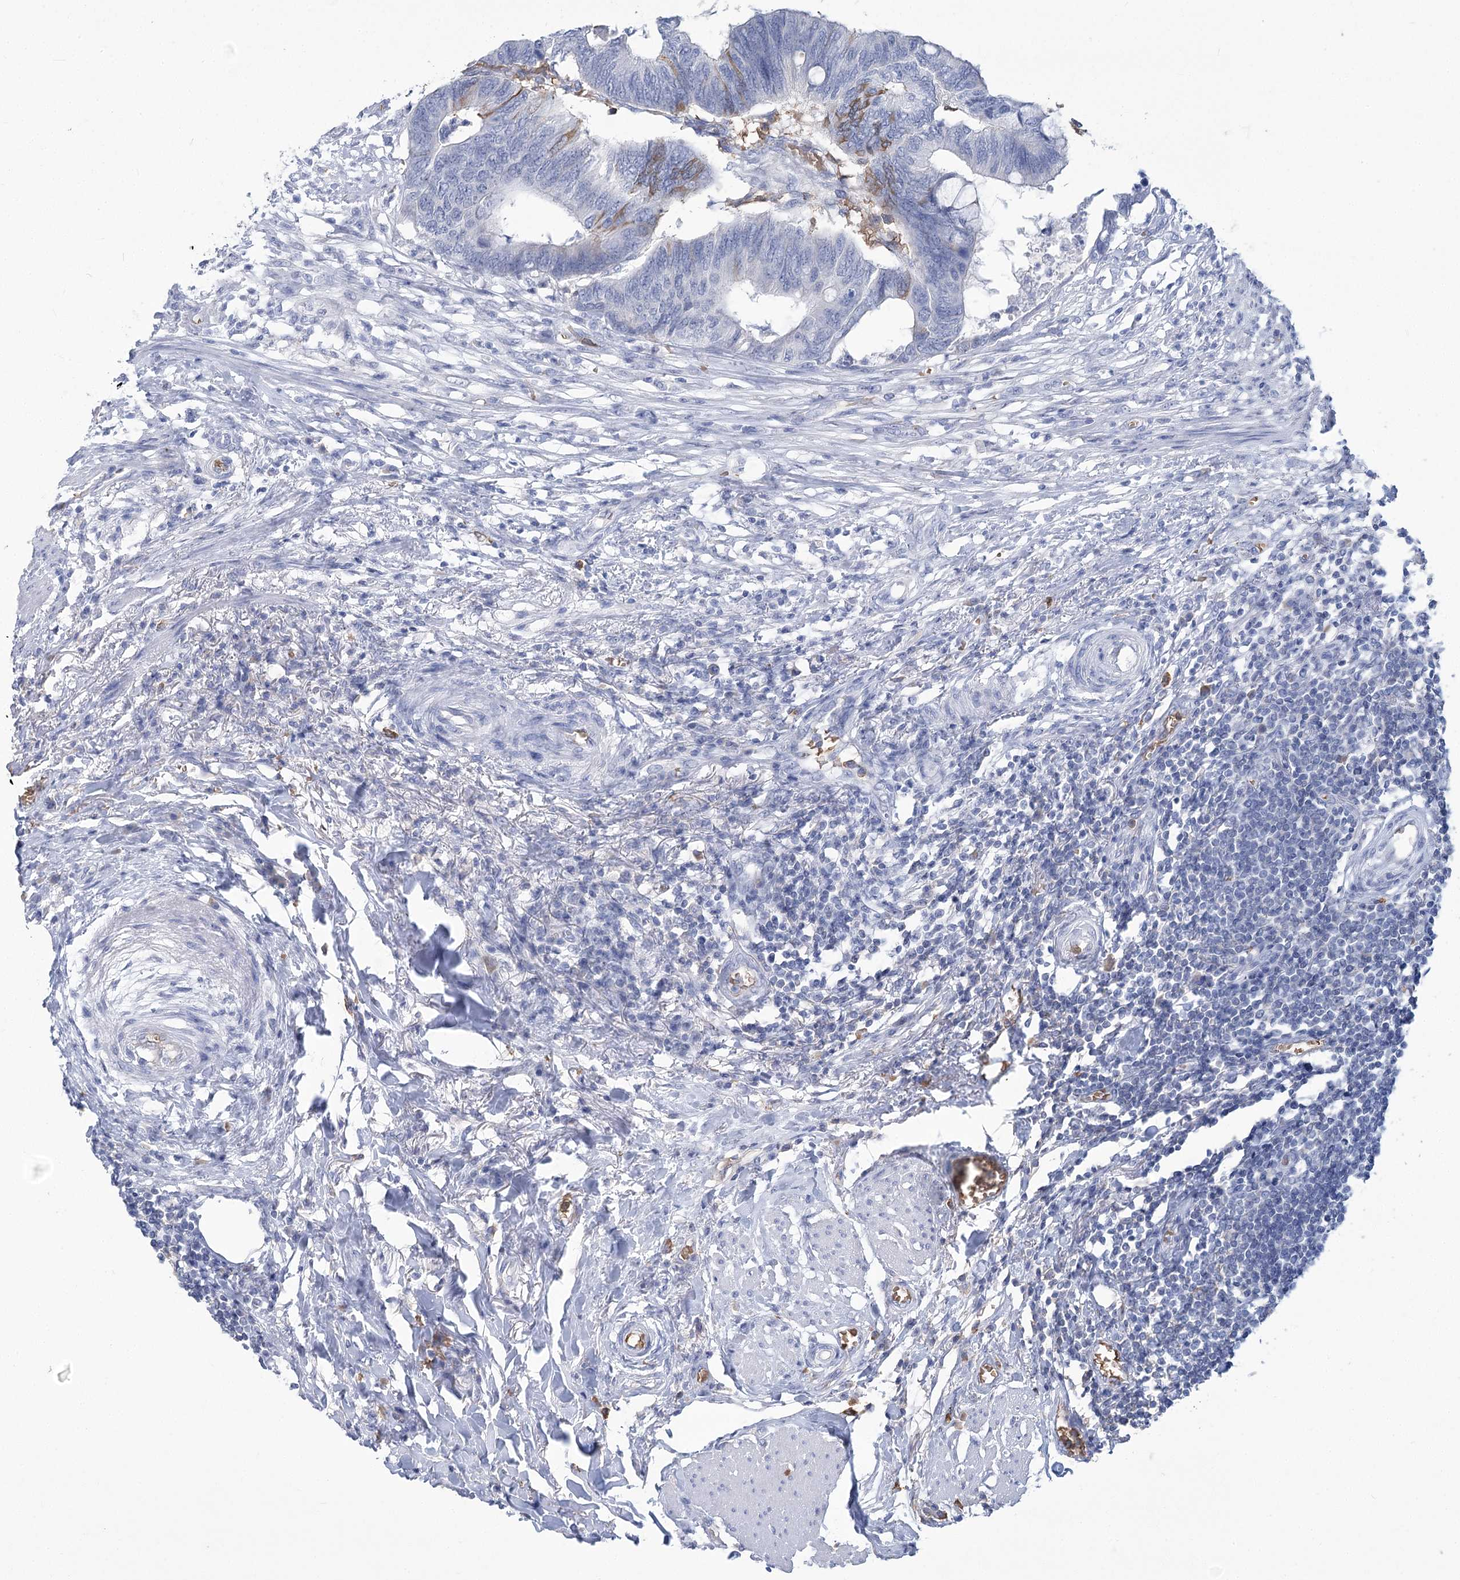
{"staining": {"intensity": "weak", "quantity": "<25%", "location": "cytoplasmic/membranous"}, "tissue": "colorectal cancer", "cell_type": "Tumor cells", "image_type": "cancer", "snomed": [{"axis": "morphology", "description": "Normal tissue, NOS"}, {"axis": "morphology", "description": "Adenocarcinoma, NOS"}, {"axis": "topography", "description": "Rectum"}, {"axis": "topography", "description": "Peripheral nerve tissue"}], "caption": "A high-resolution image shows immunohistochemistry staining of colorectal cancer (adenocarcinoma), which exhibits no significant expression in tumor cells.", "gene": "HBA1", "patient": {"sex": "male", "age": 92}}